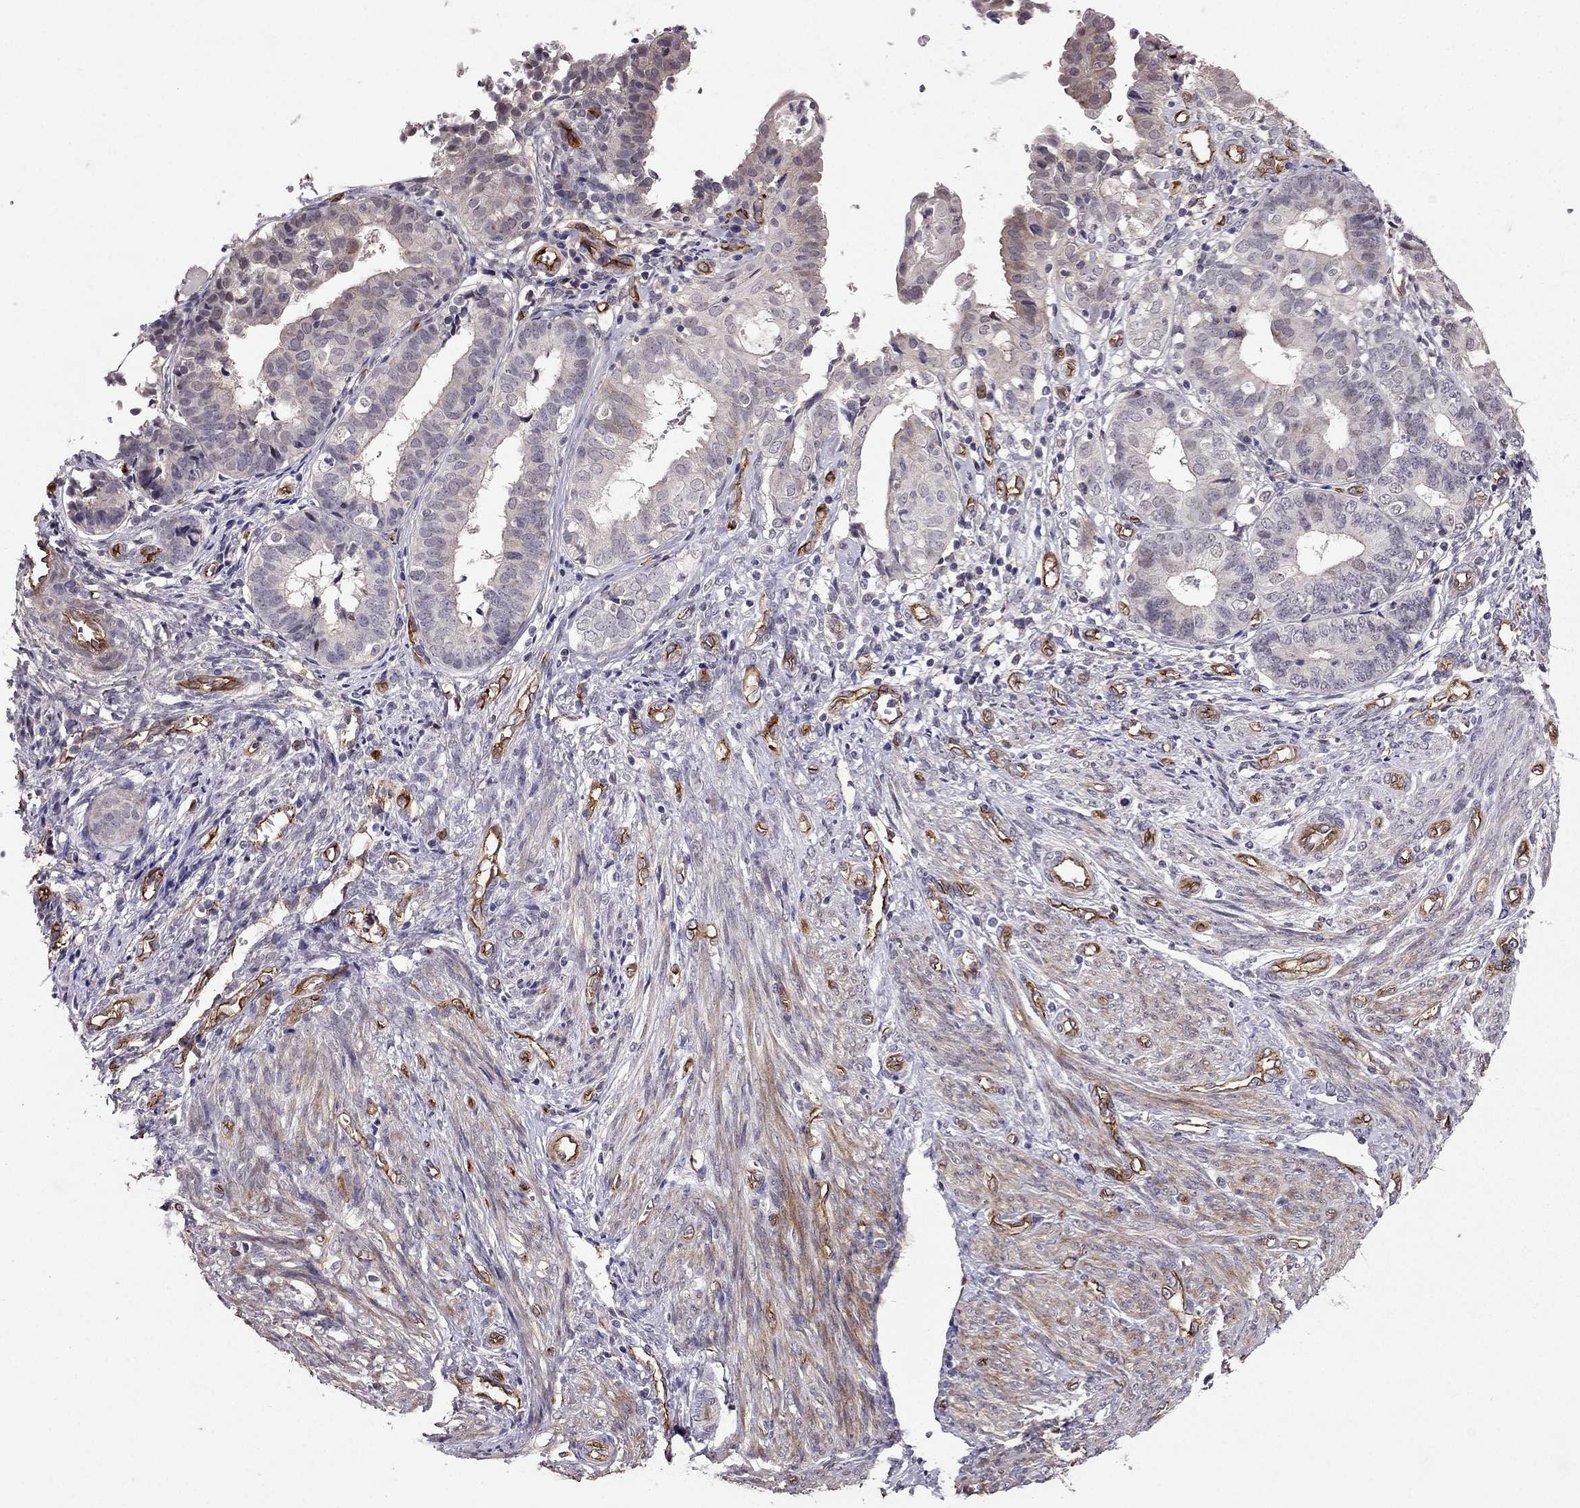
{"staining": {"intensity": "negative", "quantity": "none", "location": "none"}, "tissue": "endometrial cancer", "cell_type": "Tumor cells", "image_type": "cancer", "snomed": [{"axis": "morphology", "description": "Adenocarcinoma, NOS"}, {"axis": "topography", "description": "Endometrium"}], "caption": "IHC micrograph of human adenocarcinoma (endometrial) stained for a protein (brown), which reveals no staining in tumor cells. (DAB immunohistochemistry, high magnification).", "gene": "RASIP1", "patient": {"sex": "female", "age": 68}}